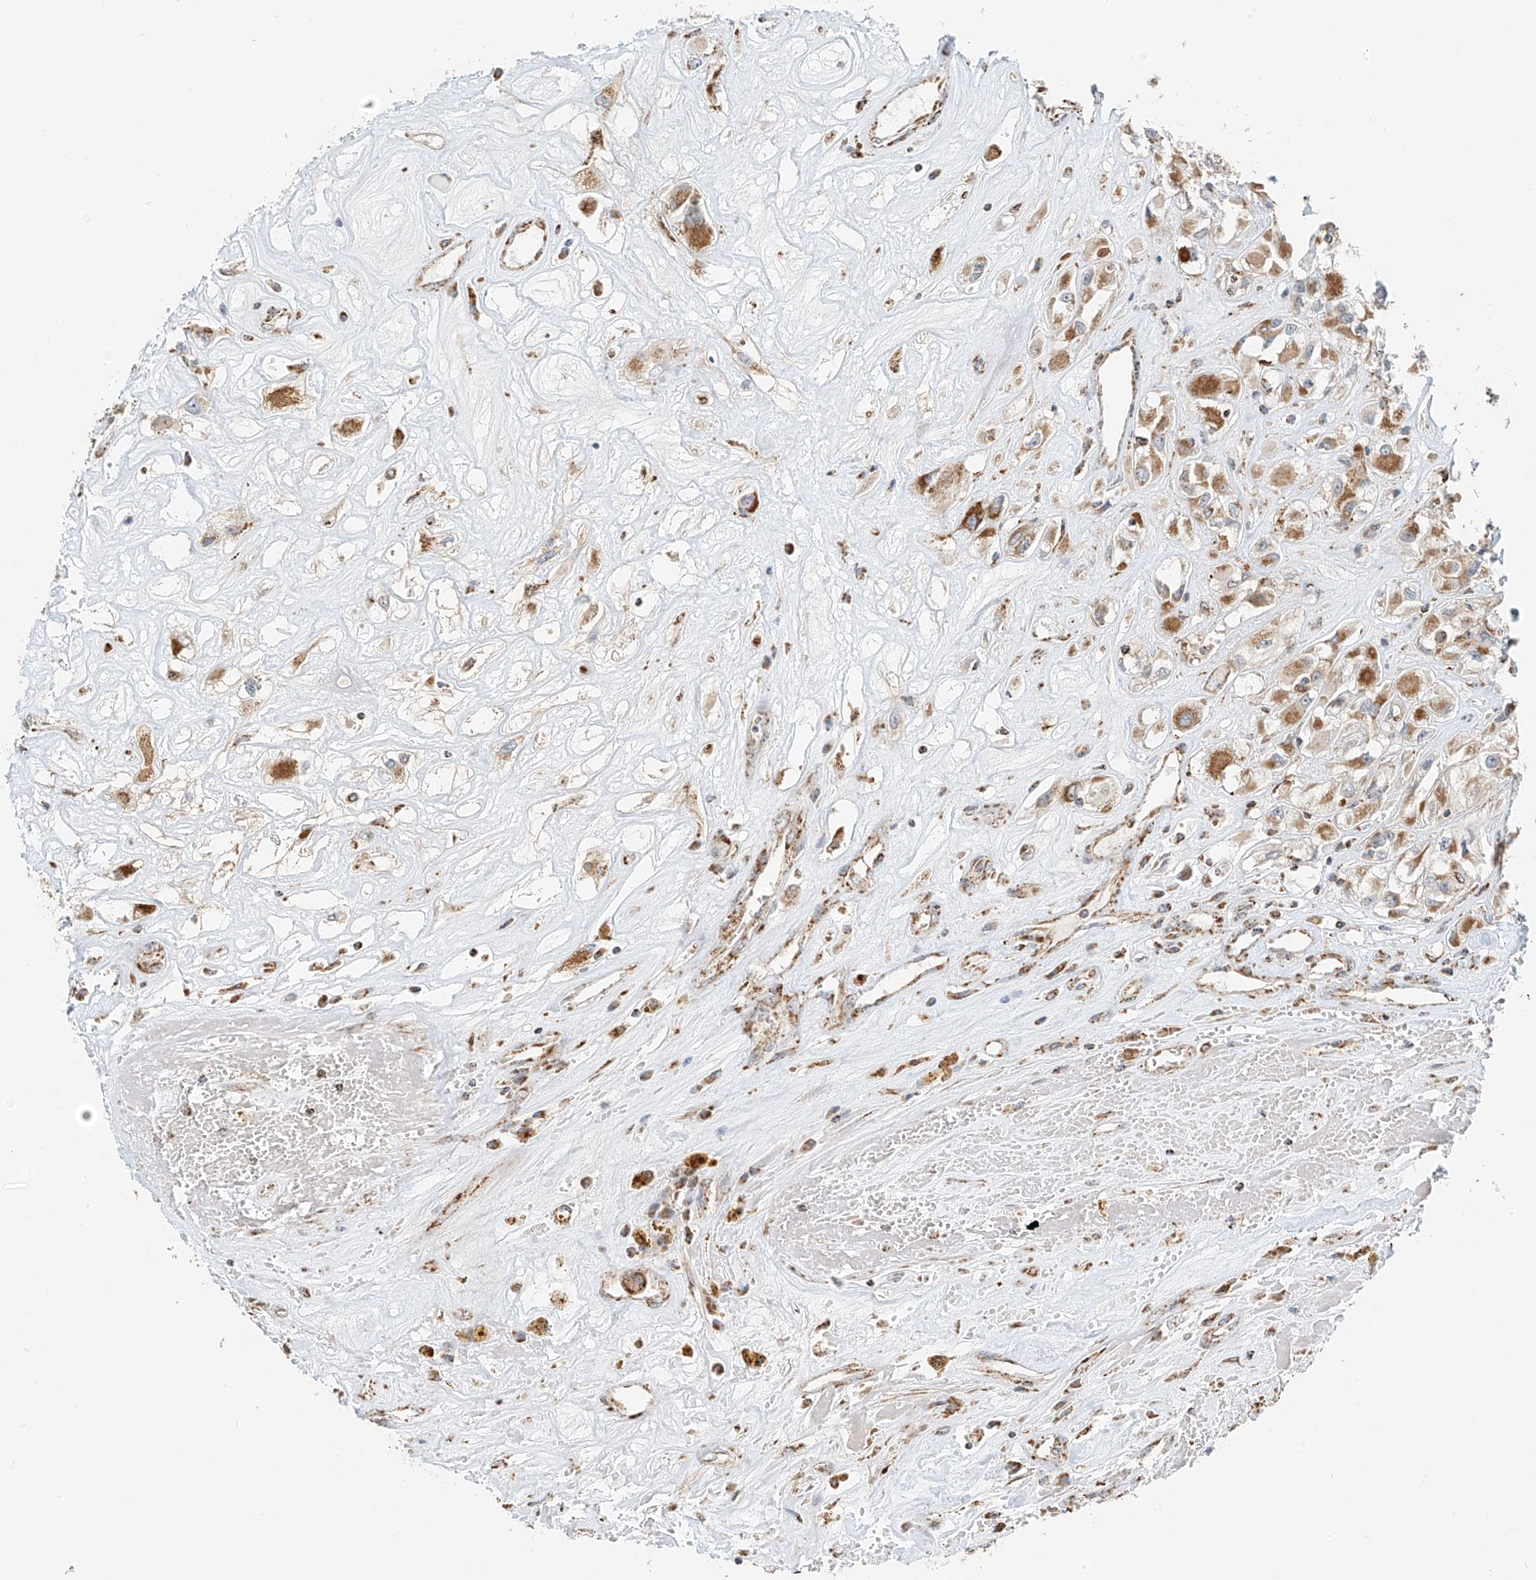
{"staining": {"intensity": "moderate", "quantity": ">75%", "location": "cytoplasmic/membranous"}, "tissue": "renal cancer", "cell_type": "Tumor cells", "image_type": "cancer", "snomed": [{"axis": "morphology", "description": "Adenocarcinoma, NOS"}, {"axis": "topography", "description": "Kidney"}], "caption": "Protein expression analysis of human renal cancer (adenocarcinoma) reveals moderate cytoplasmic/membranous positivity in approximately >75% of tumor cells.", "gene": "YIPF7", "patient": {"sex": "female", "age": 52}}